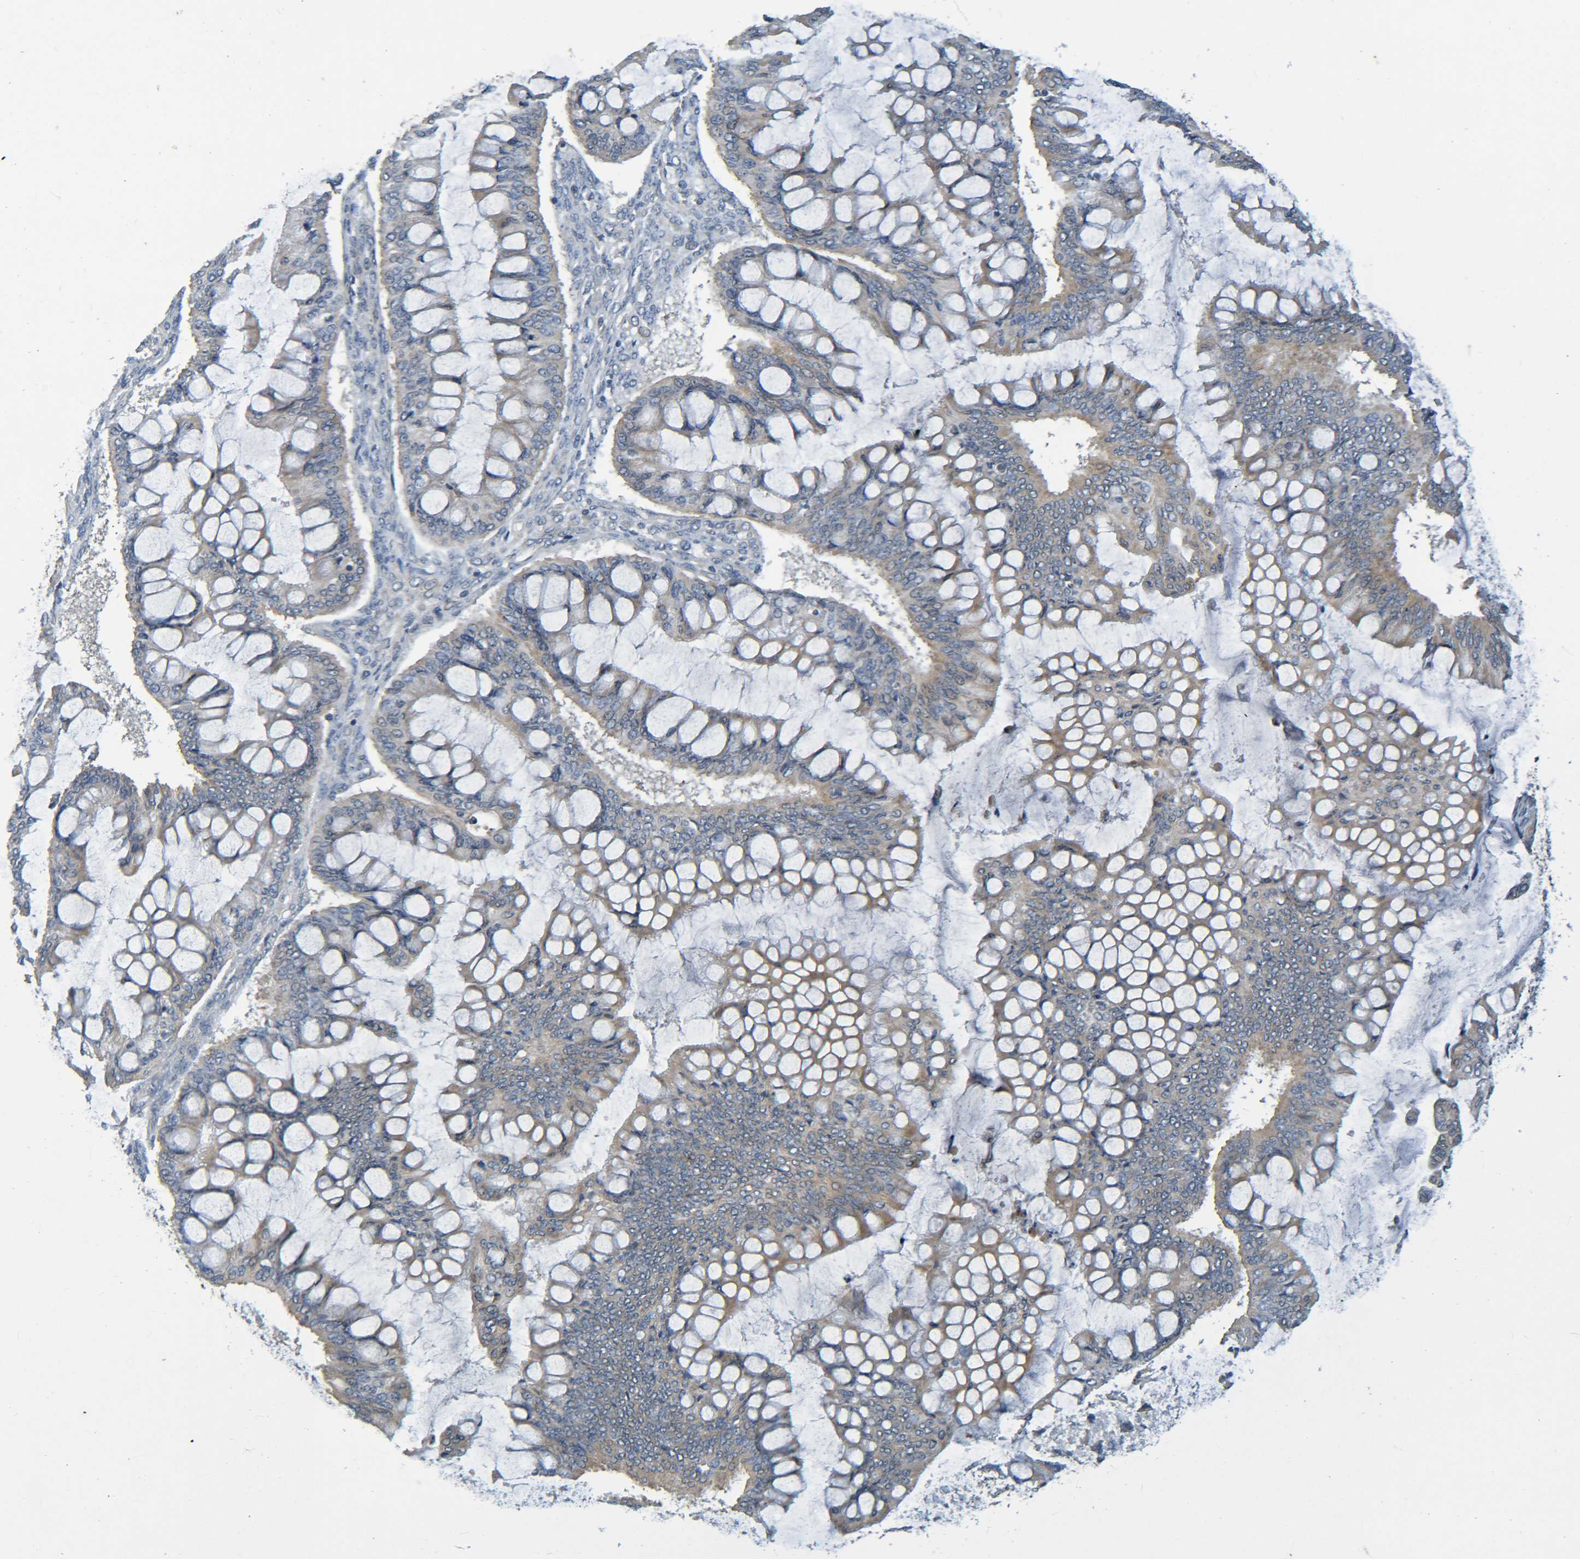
{"staining": {"intensity": "weak", "quantity": ">75%", "location": "cytoplasmic/membranous"}, "tissue": "ovarian cancer", "cell_type": "Tumor cells", "image_type": "cancer", "snomed": [{"axis": "morphology", "description": "Cystadenocarcinoma, mucinous, NOS"}, {"axis": "topography", "description": "Ovary"}], "caption": "Immunohistochemistry (IHC) photomicrograph of neoplastic tissue: ovarian mucinous cystadenocarcinoma stained using IHC exhibits low levels of weak protein expression localized specifically in the cytoplasmic/membranous of tumor cells, appearing as a cytoplasmic/membranous brown color.", "gene": "CYP4F2", "patient": {"sex": "female", "age": 73}}